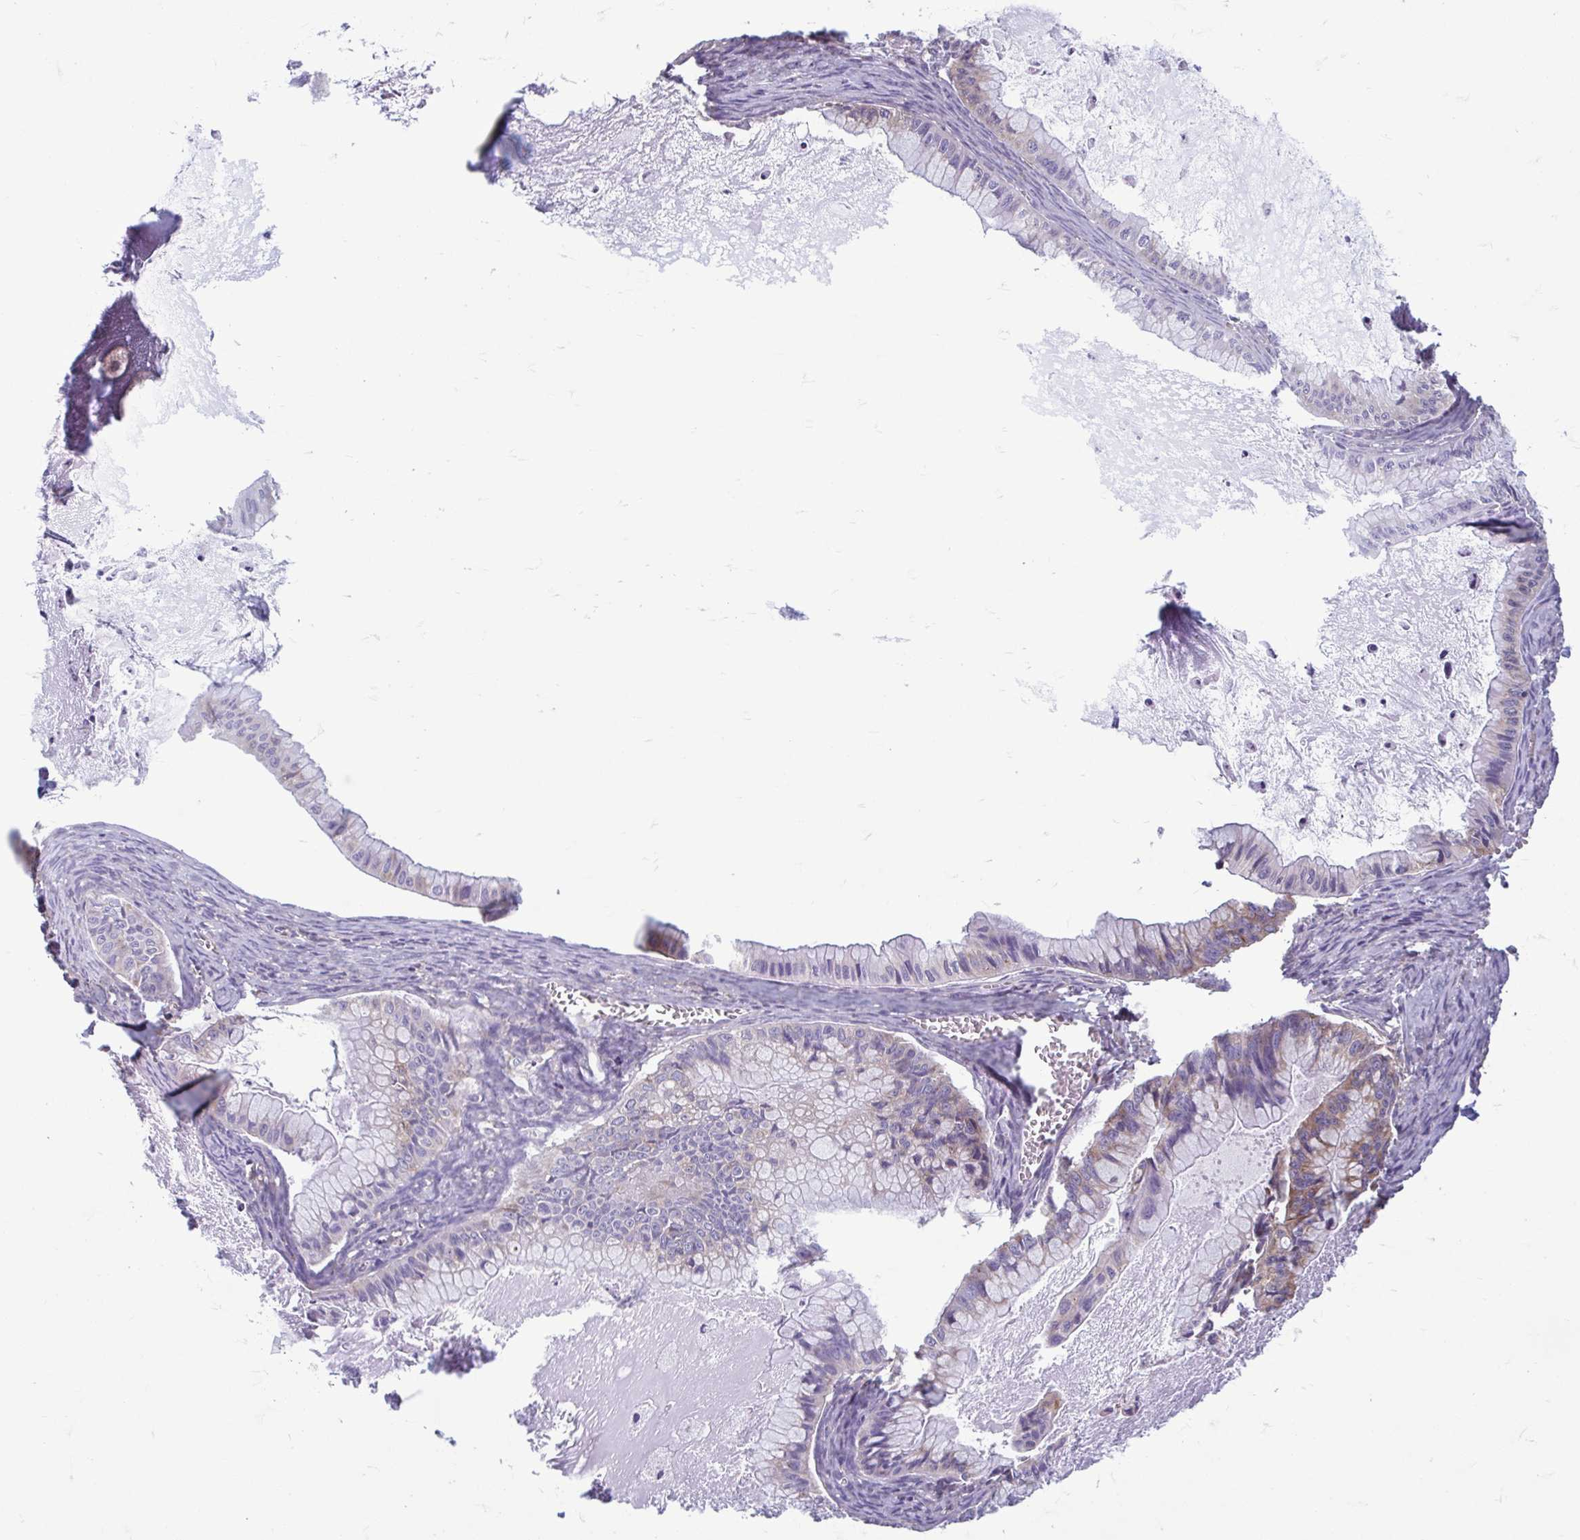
{"staining": {"intensity": "moderate", "quantity": "25%-75%", "location": "cytoplasmic/membranous"}, "tissue": "ovarian cancer", "cell_type": "Tumor cells", "image_type": "cancer", "snomed": [{"axis": "morphology", "description": "Cystadenocarcinoma, mucinous, NOS"}, {"axis": "topography", "description": "Ovary"}], "caption": "DAB immunohistochemical staining of mucinous cystadenocarcinoma (ovarian) demonstrates moderate cytoplasmic/membranous protein expression in about 25%-75% of tumor cells.", "gene": "RPS16", "patient": {"sex": "female", "age": 72}}